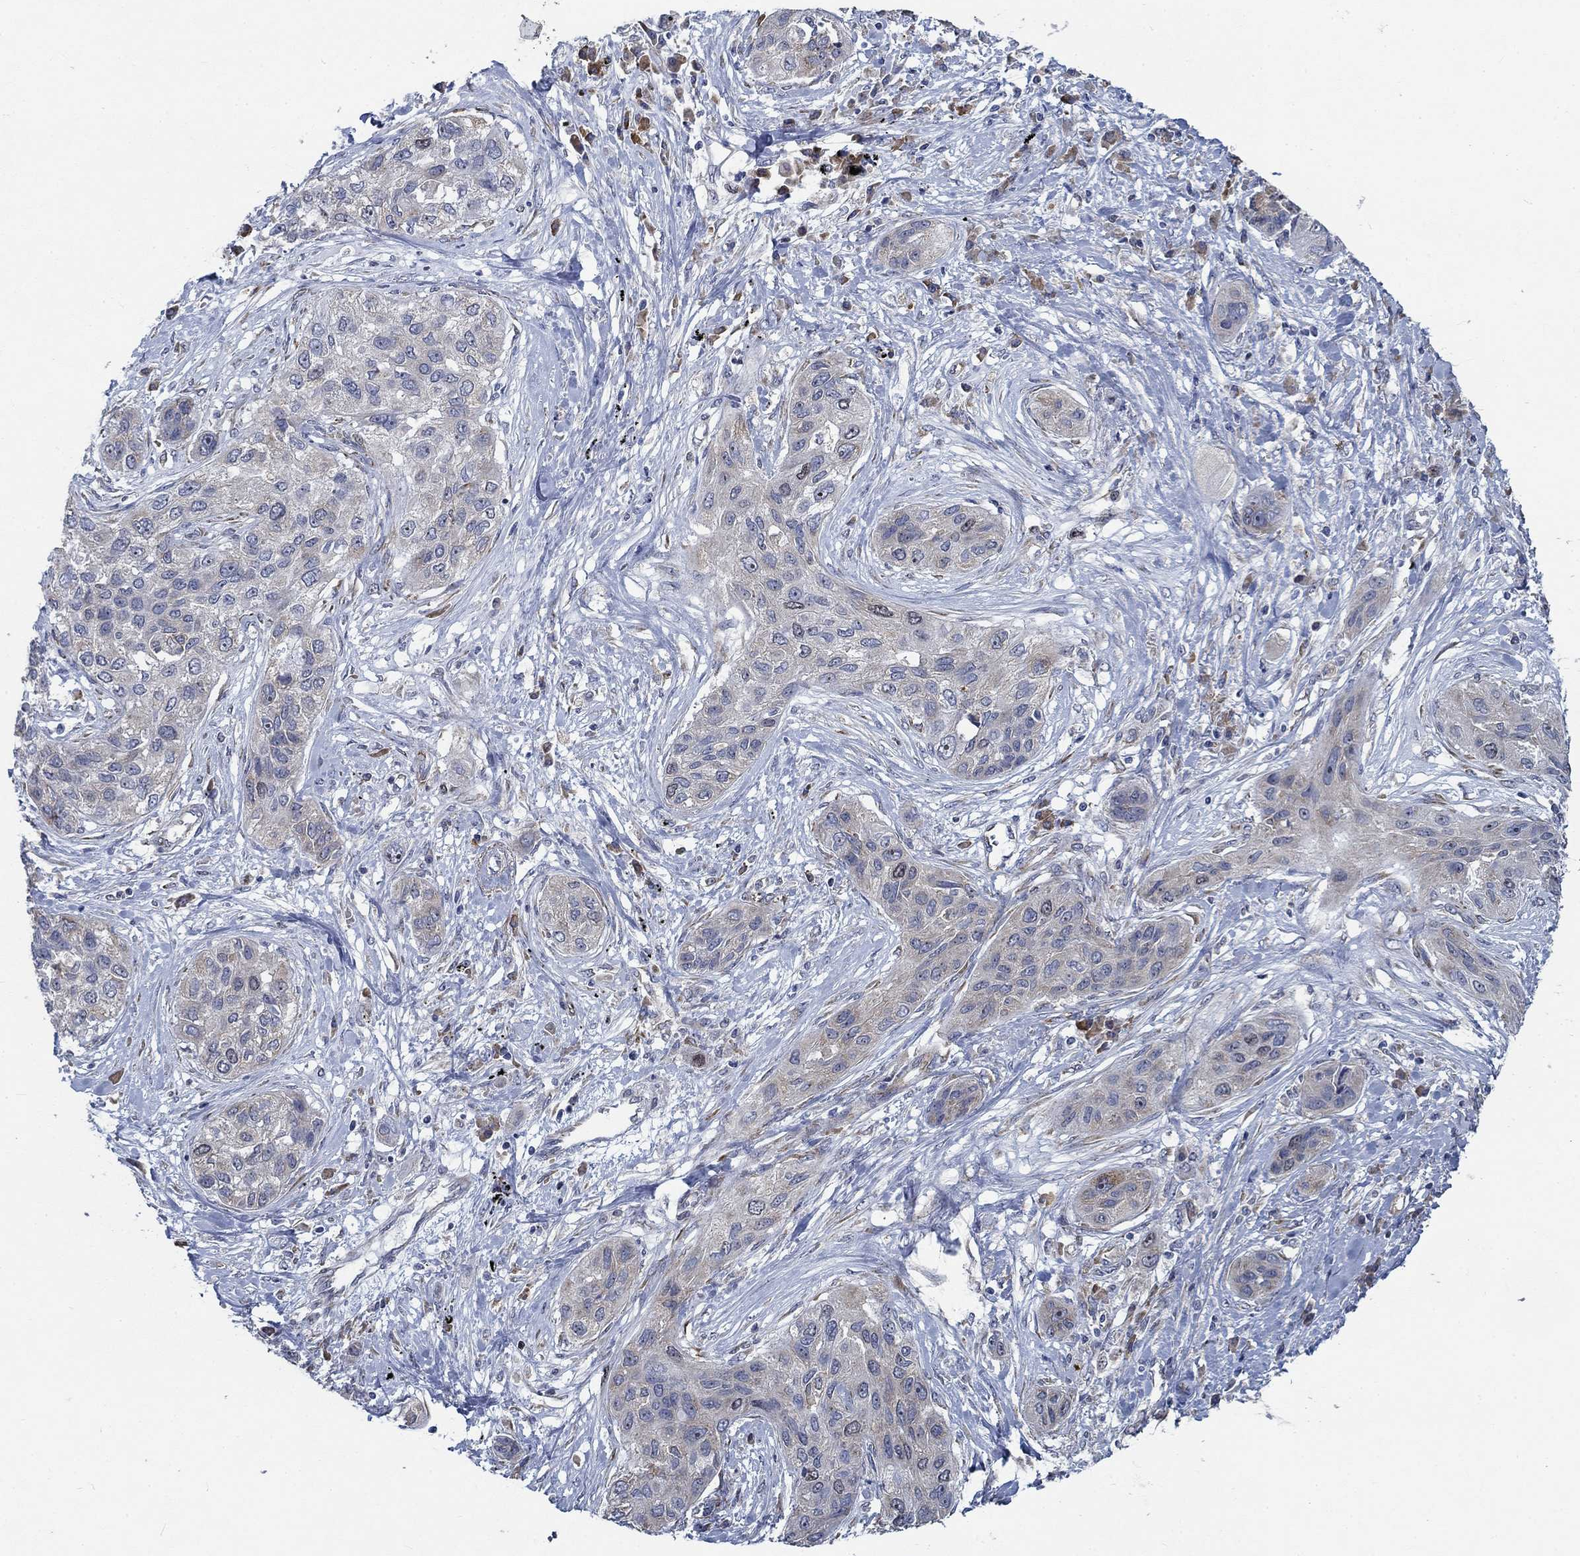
{"staining": {"intensity": "negative", "quantity": "none", "location": "none"}, "tissue": "lung cancer", "cell_type": "Tumor cells", "image_type": "cancer", "snomed": [{"axis": "morphology", "description": "Squamous cell carcinoma, NOS"}, {"axis": "topography", "description": "Lung"}], "caption": "Immunohistochemistry image of neoplastic tissue: human squamous cell carcinoma (lung) stained with DAB (3,3'-diaminobenzidine) demonstrates no significant protein positivity in tumor cells. The staining was performed using DAB (3,3'-diaminobenzidine) to visualize the protein expression in brown, while the nuclei were stained in blue with hematoxylin (Magnification: 20x).", "gene": "MMP24", "patient": {"sex": "female", "age": 70}}